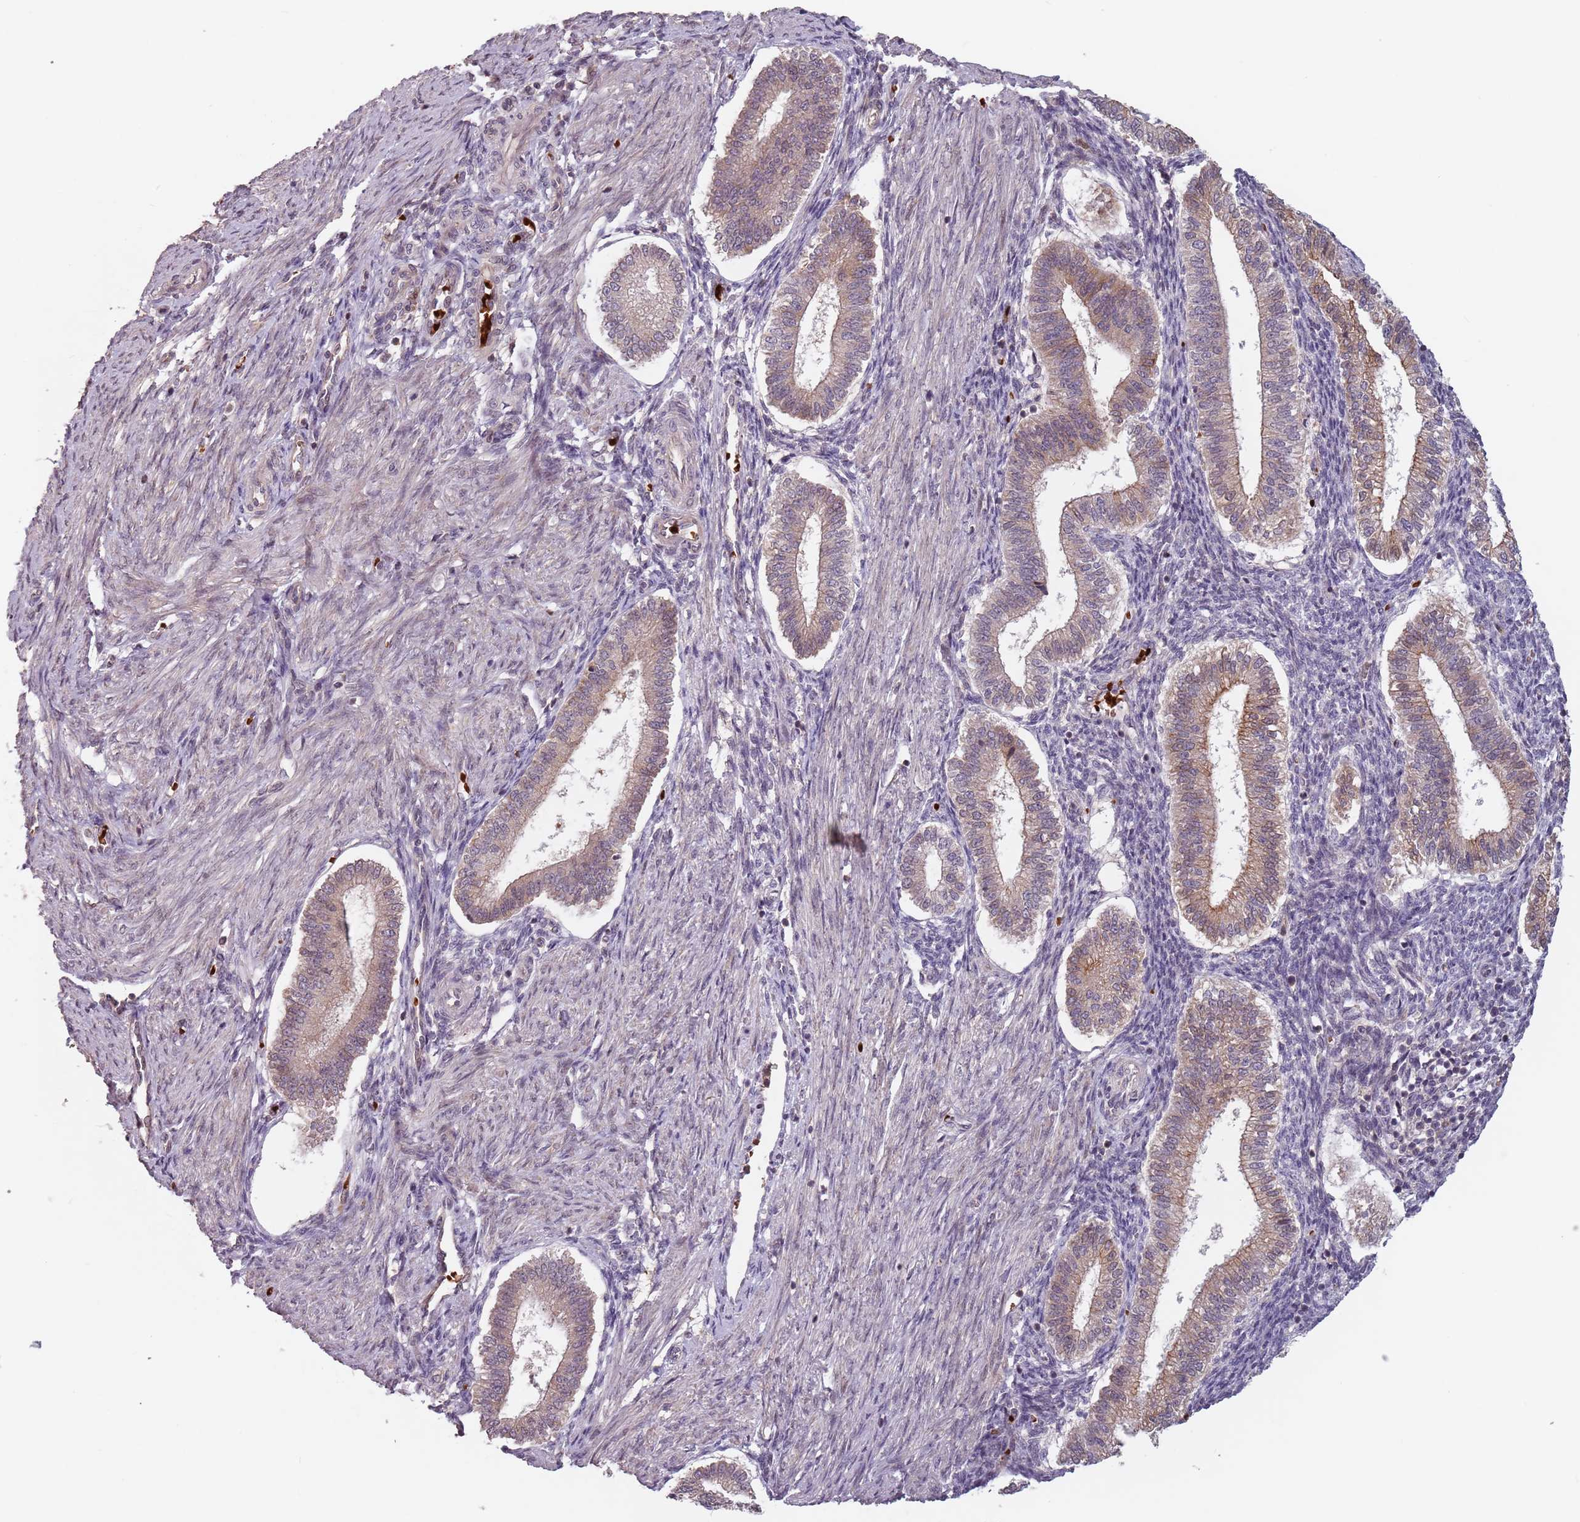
{"staining": {"intensity": "negative", "quantity": "none", "location": "none"}, "tissue": "endometrium", "cell_type": "Cells in endometrial stroma", "image_type": "normal", "snomed": [{"axis": "morphology", "description": "Normal tissue, NOS"}, {"axis": "topography", "description": "Endometrium"}], "caption": "This is an immunohistochemistry image of normal endometrium. There is no positivity in cells in endometrial stroma.", "gene": "GPR180", "patient": {"sex": "female", "age": 25}}